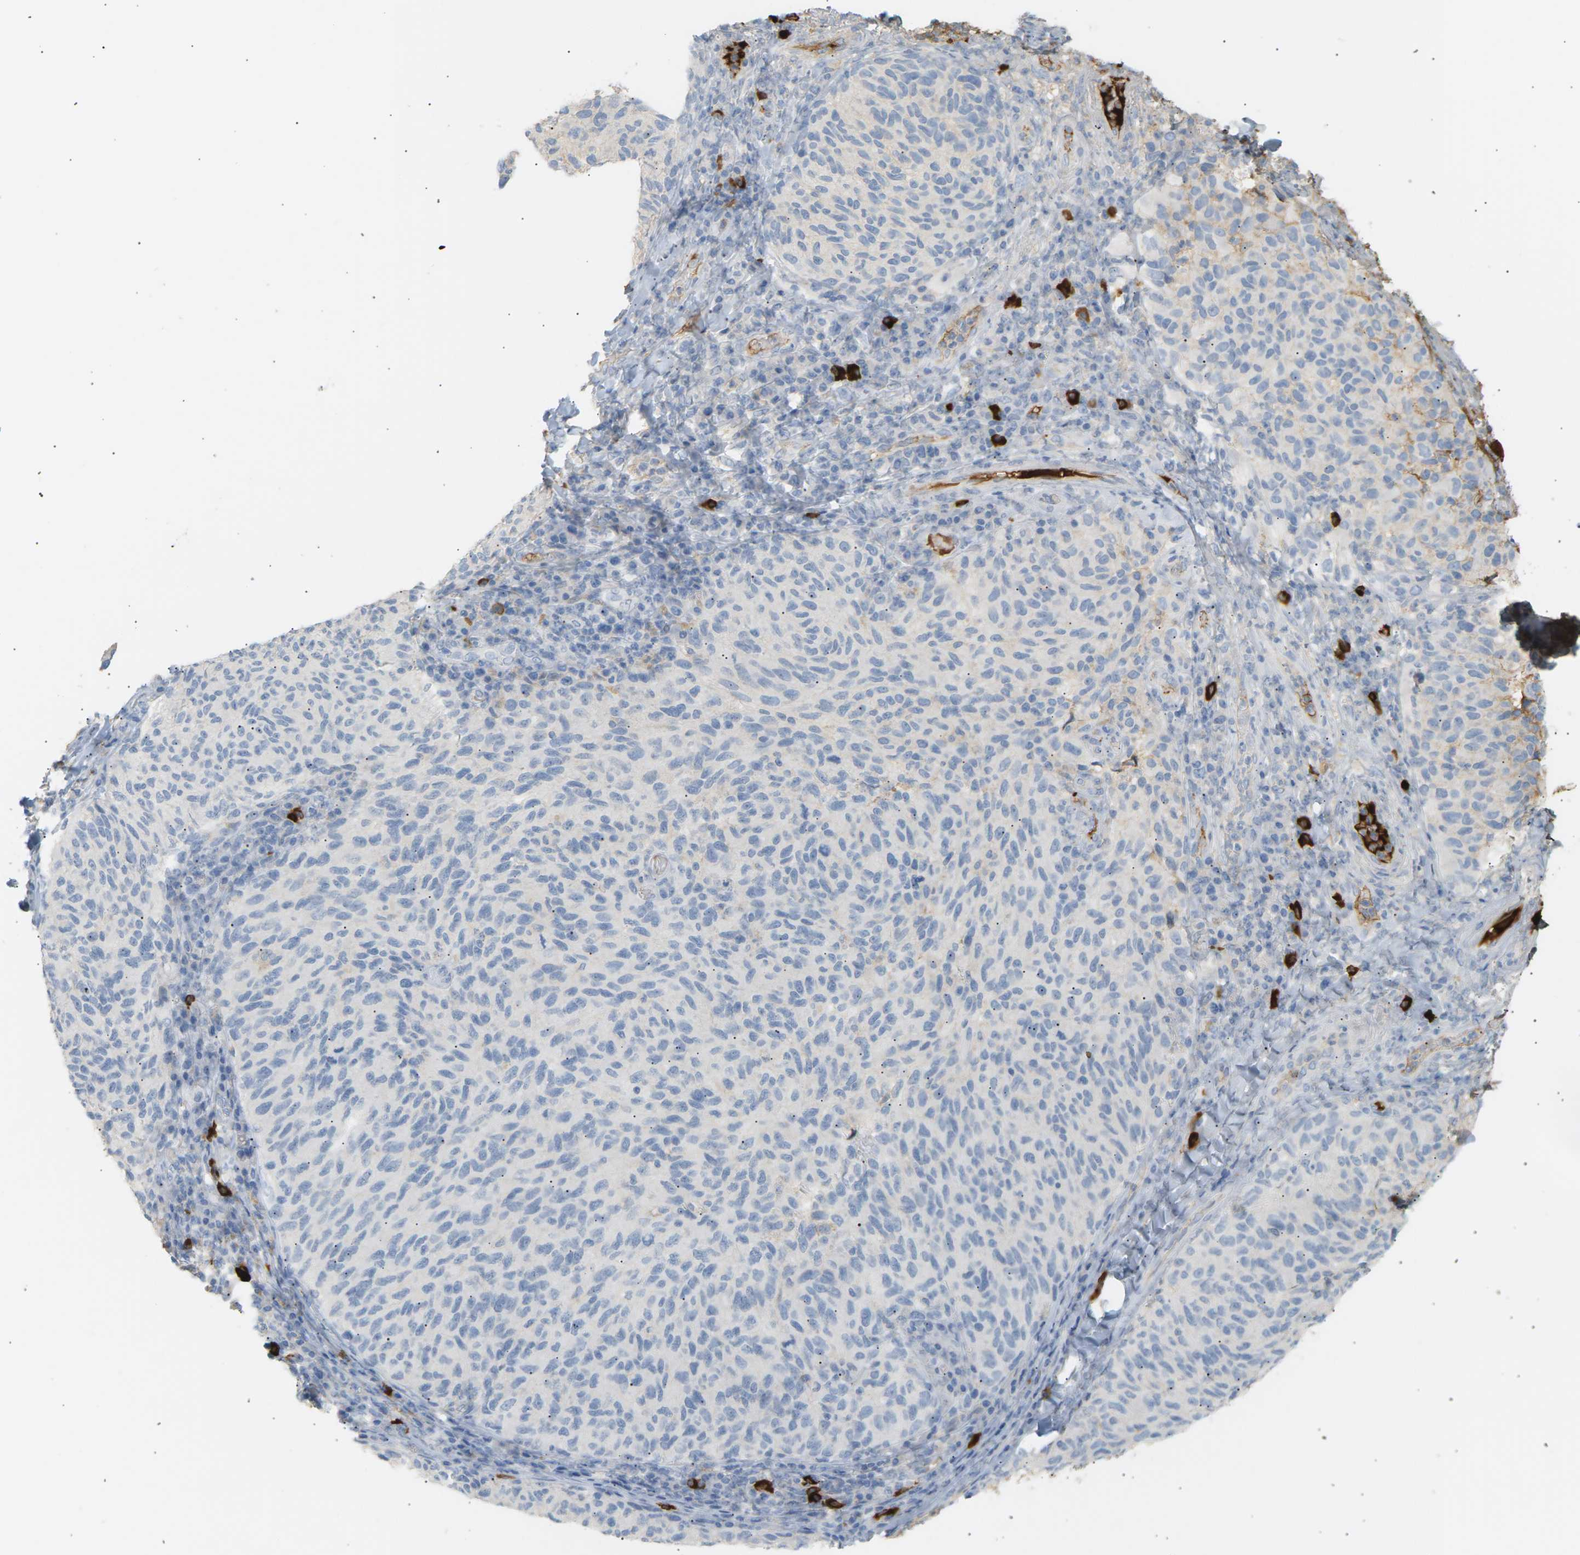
{"staining": {"intensity": "negative", "quantity": "none", "location": "none"}, "tissue": "melanoma", "cell_type": "Tumor cells", "image_type": "cancer", "snomed": [{"axis": "morphology", "description": "Malignant melanoma, NOS"}, {"axis": "topography", "description": "Skin"}], "caption": "Human melanoma stained for a protein using immunohistochemistry demonstrates no positivity in tumor cells.", "gene": "IGLC3", "patient": {"sex": "female", "age": 73}}